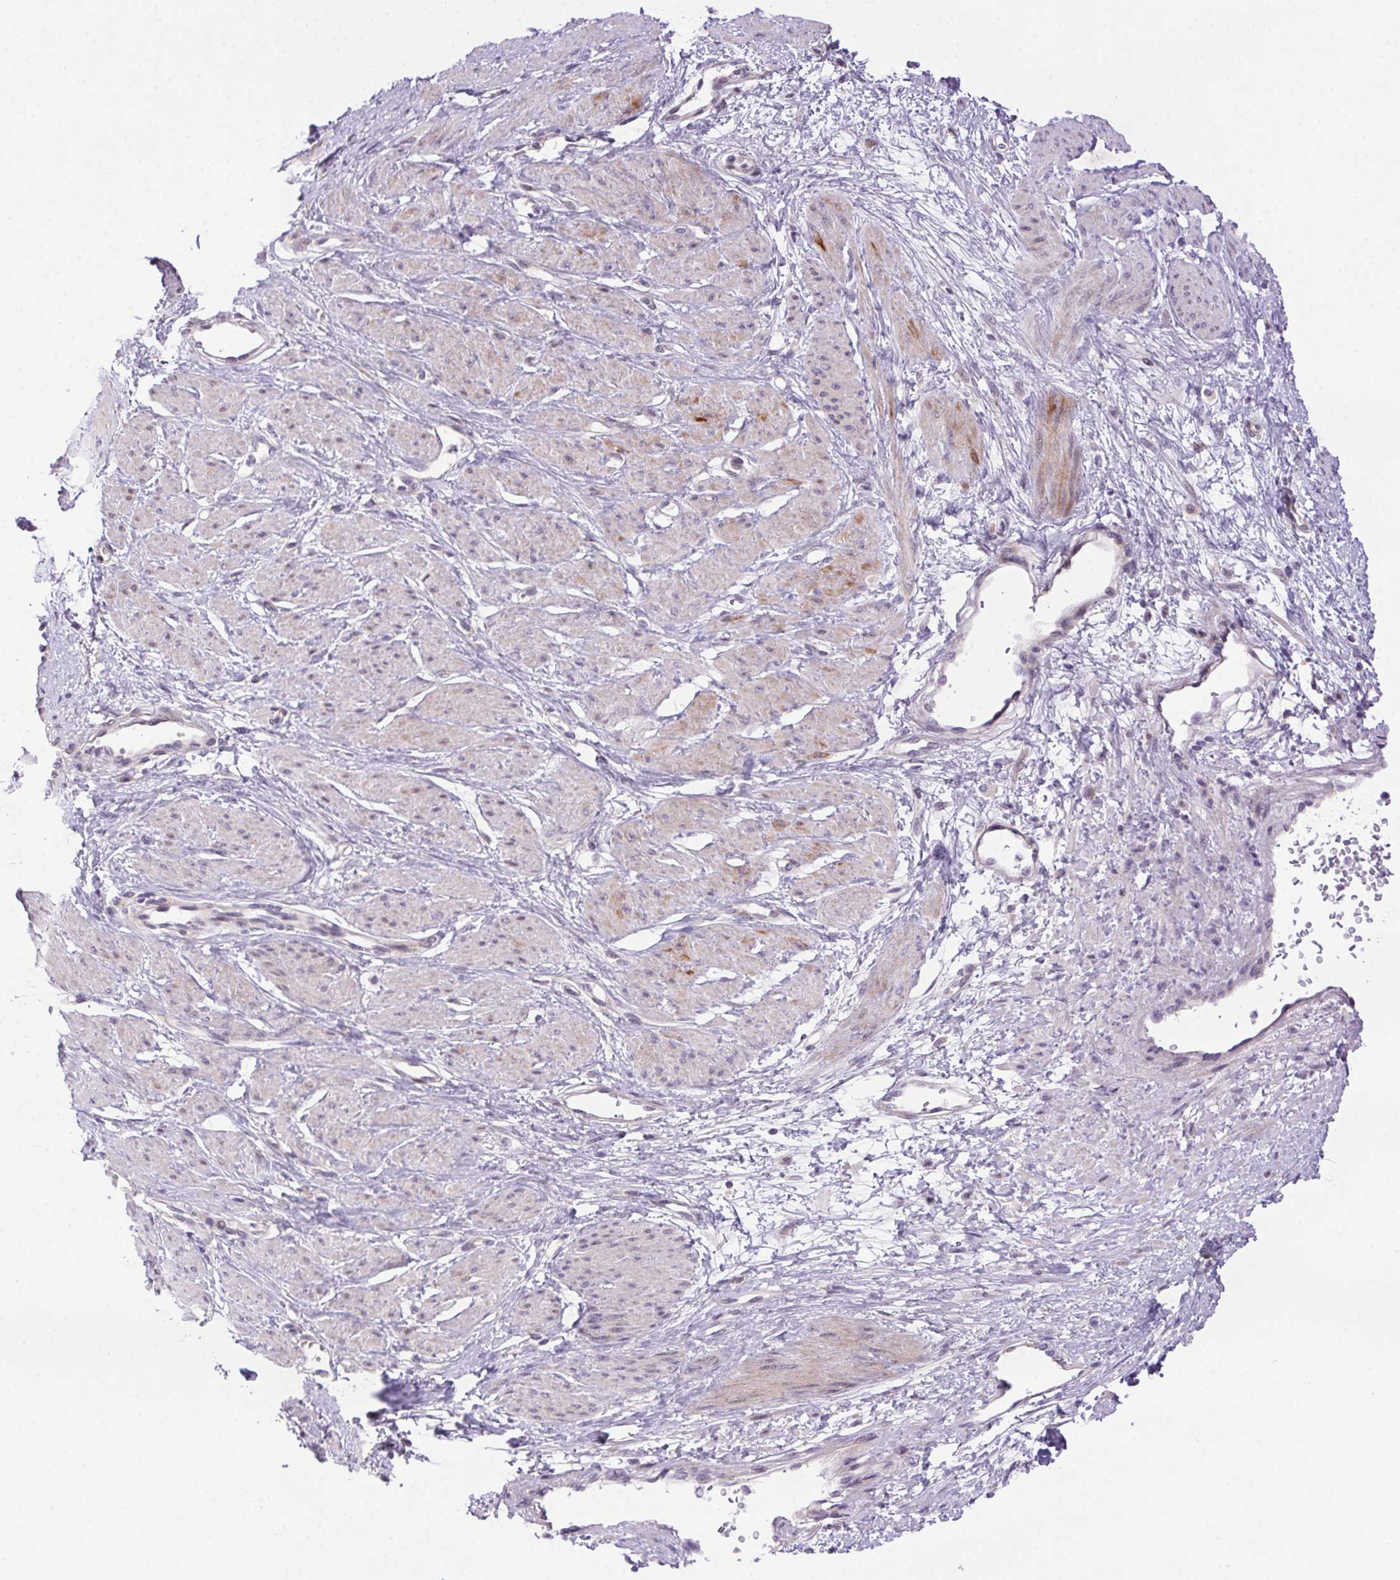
{"staining": {"intensity": "weak", "quantity": "<25%", "location": "cytoplasmic/membranous"}, "tissue": "smooth muscle", "cell_type": "Smooth muscle cells", "image_type": "normal", "snomed": [{"axis": "morphology", "description": "Normal tissue, NOS"}, {"axis": "topography", "description": "Smooth muscle"}, {"axis": "topography", "description": "Uterus"}], "caption": "DAB (3,3'-diaminobenzidine) immunohistochemical staining of normal human smooth muscle displays no significant expression in smooth muscle cells.", "gene": "LRRTM1", "patient": {"sex": "female", "age": 39}}